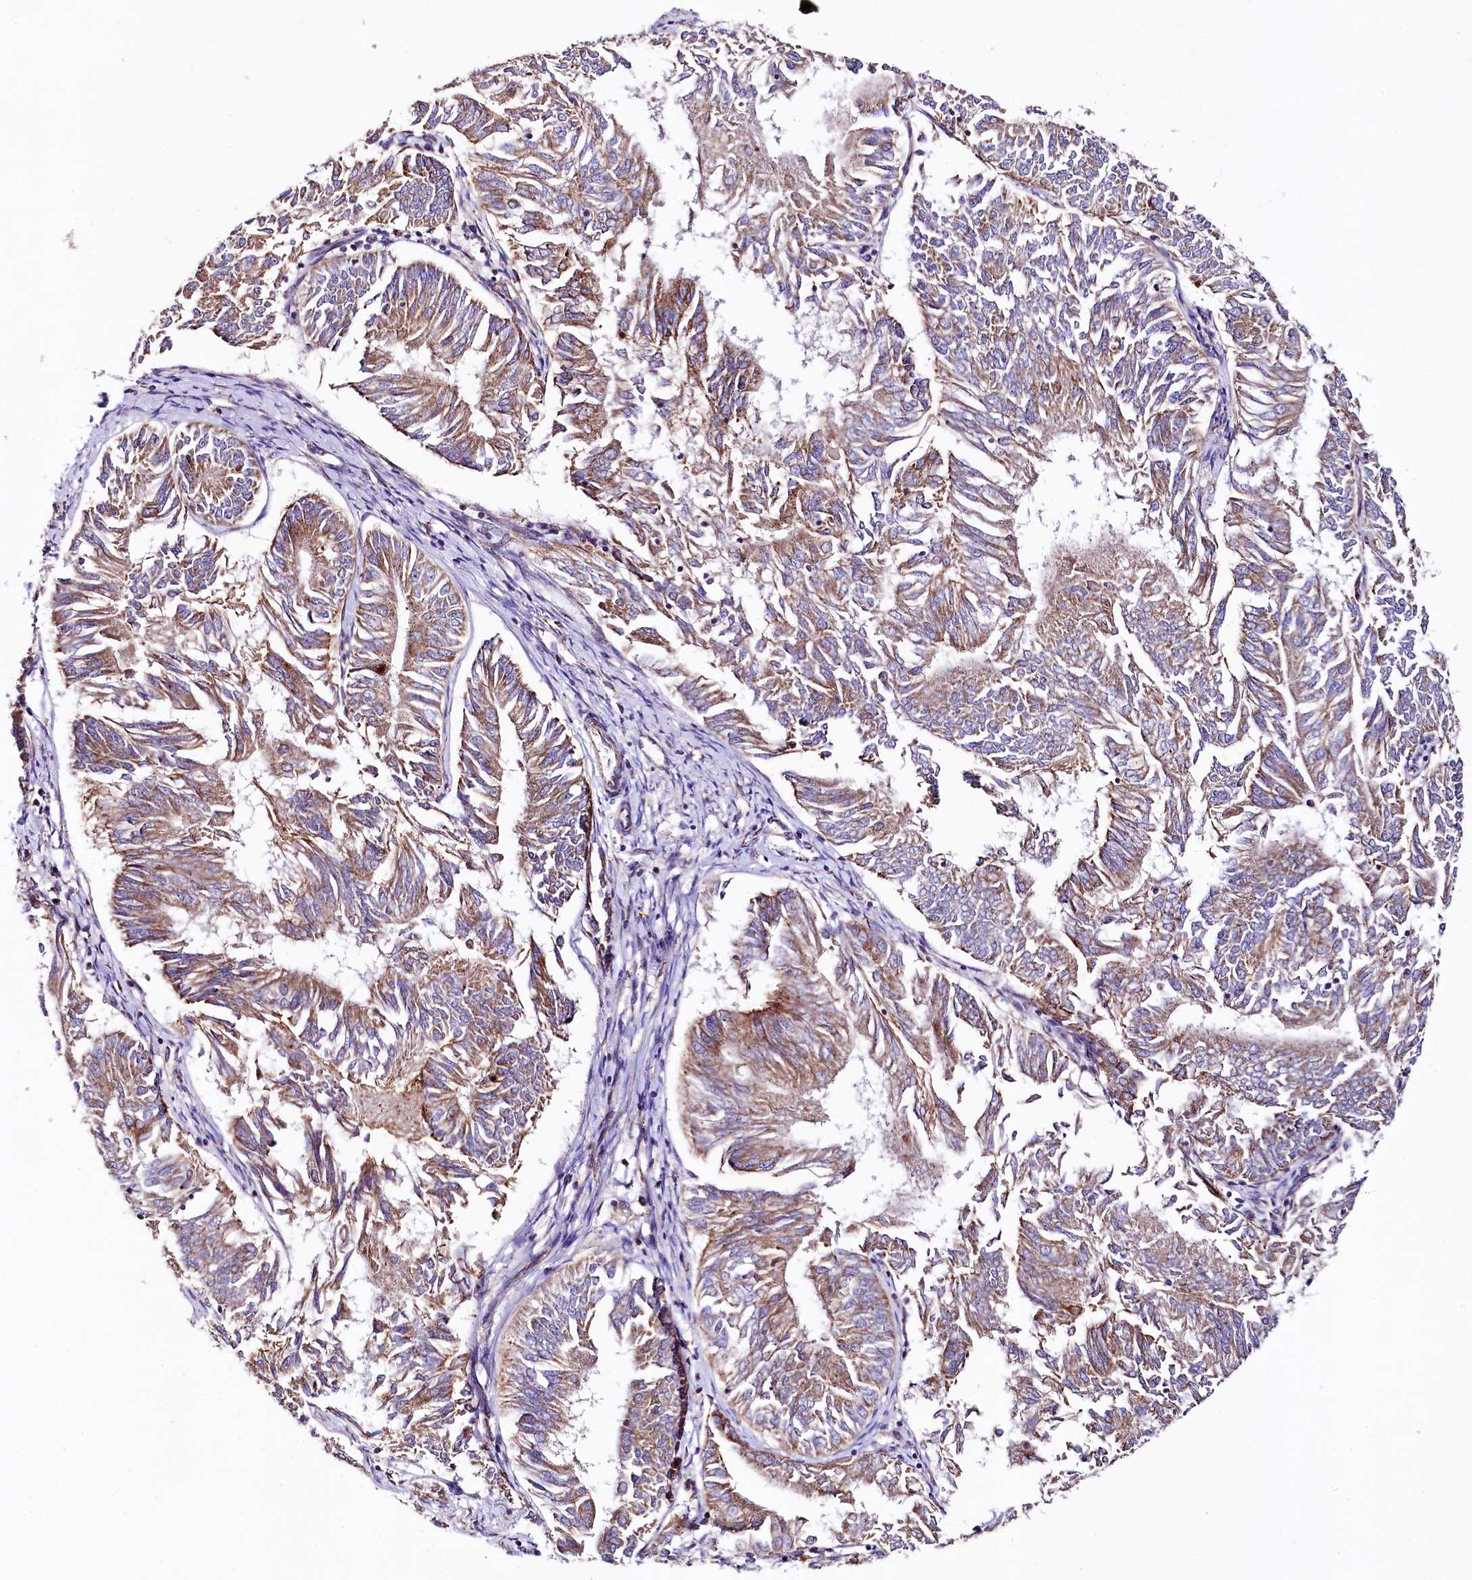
{"staining": {"intensity": "moderate", "quantity": ">75%", "location": "cytoplasmic/membranous"}, "tissue": "endometrial cancer", "cell_type": "Tumor cells", "image_type": "cancer", "snomed": [{"axis": "morphology", "description": "Adenocarcinoma, NOS"}, {"axis": "topography", "description": "Endometrium"}], "caption": "Immunohistochemical staining of human endometrial adenocarcinoma reveals moderate cytoplasmic/membranous protein positivity in about >75% of tumor cells. (brown staining indicates protein expression, while blue staining denotes nuclei).", "gene": "APLP2", "patient": {"sex": "female", "age": 58}}